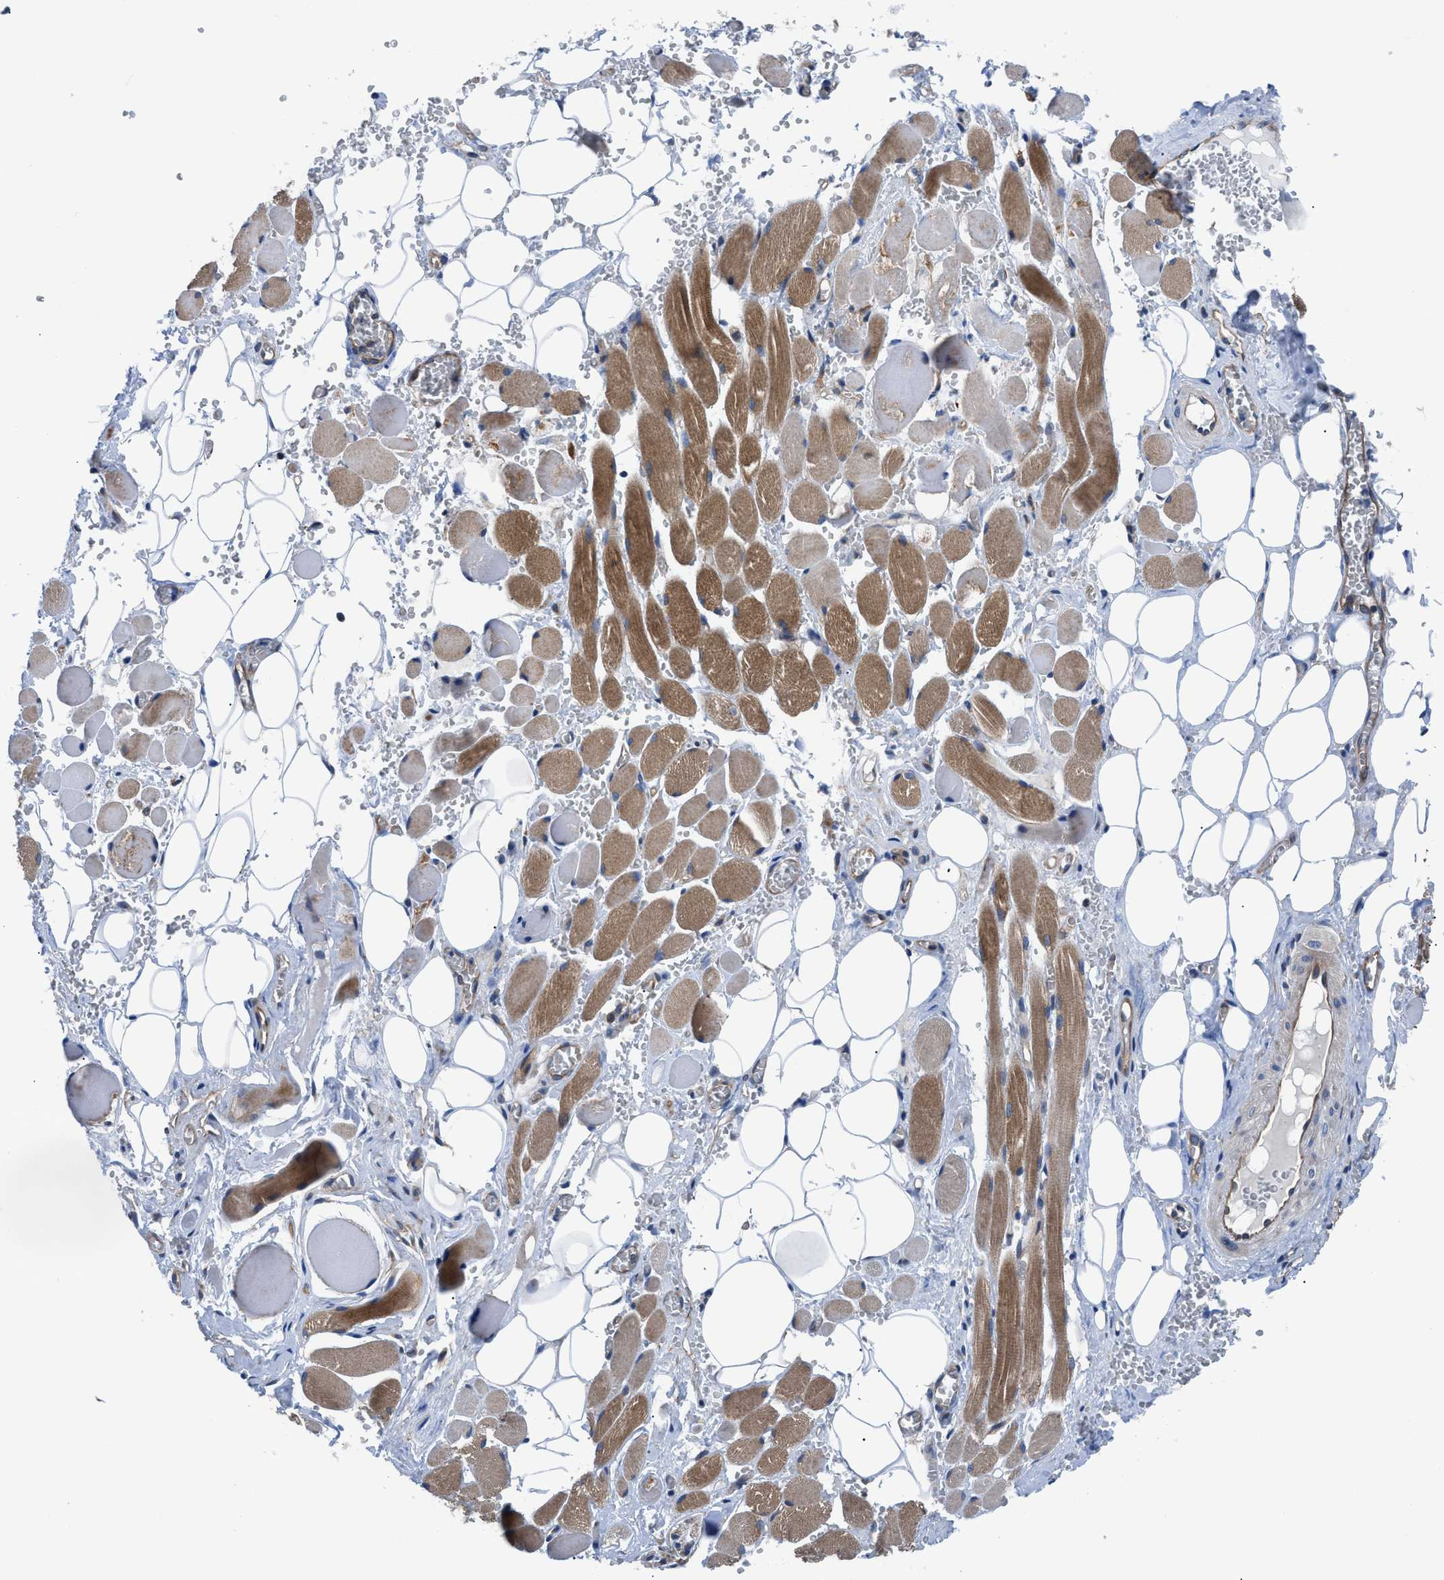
{"staining": {"intensity": "negative", "quantity": "none", "location": "none"}, "tissue": "adipose tissue", "cell_type": "Adipocytes", "image_type": "normal", "snomed": [{"axis": "morphology", "description": "Squamous cell carcinoma, NOS"}, {"axis": "topography", "description": "Oral tissue"}, {"axis": "topography", "description": "Head-Neck"}], "caption": "This is an immunohistochemistry micrograph of unremarkable human adipose tissue. There is no expression in adipocytes.", "gene": "TRIP4", "patient": {"sex": "female", "age": 50}}